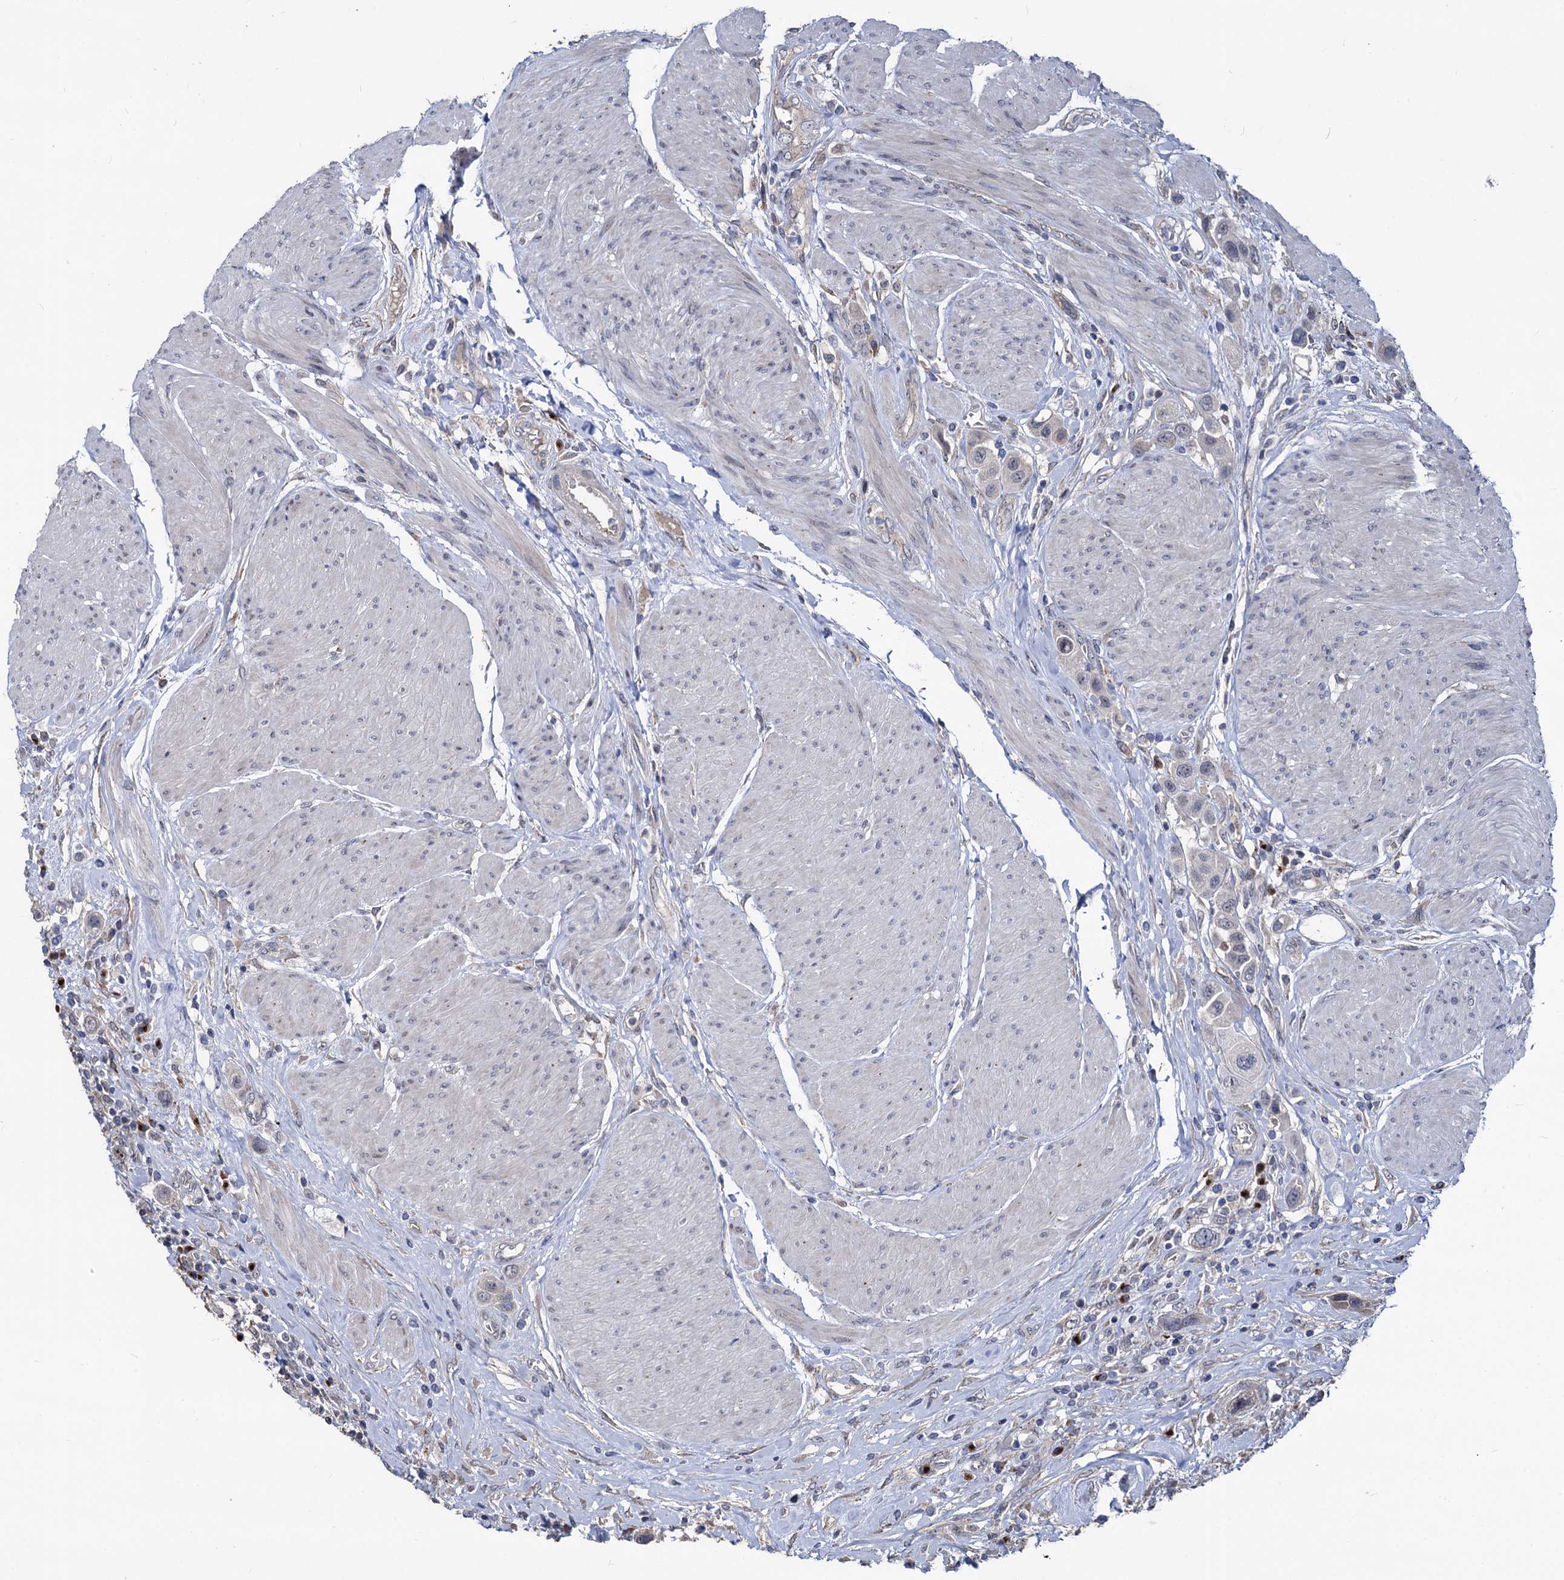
{"staining": {"intensity": "negative", "quantity": "none", "location": "none"}, "tissue": "urothelial cancer", "cell_type": "Tumor cells", "image_type": "cancer", "snomed": [{"axis": "morphology", "description": "Urothelial carcinoma, High grade"}, {"axis": "topography", "description": "Urinary bladder"}], "caption": "Micrograph shows no protein staining in tumor cells of urothelial carcinoma (high-grade) tissue.", "gene": "SMAGP", "patient": {"sex": "male", "age": 50}}